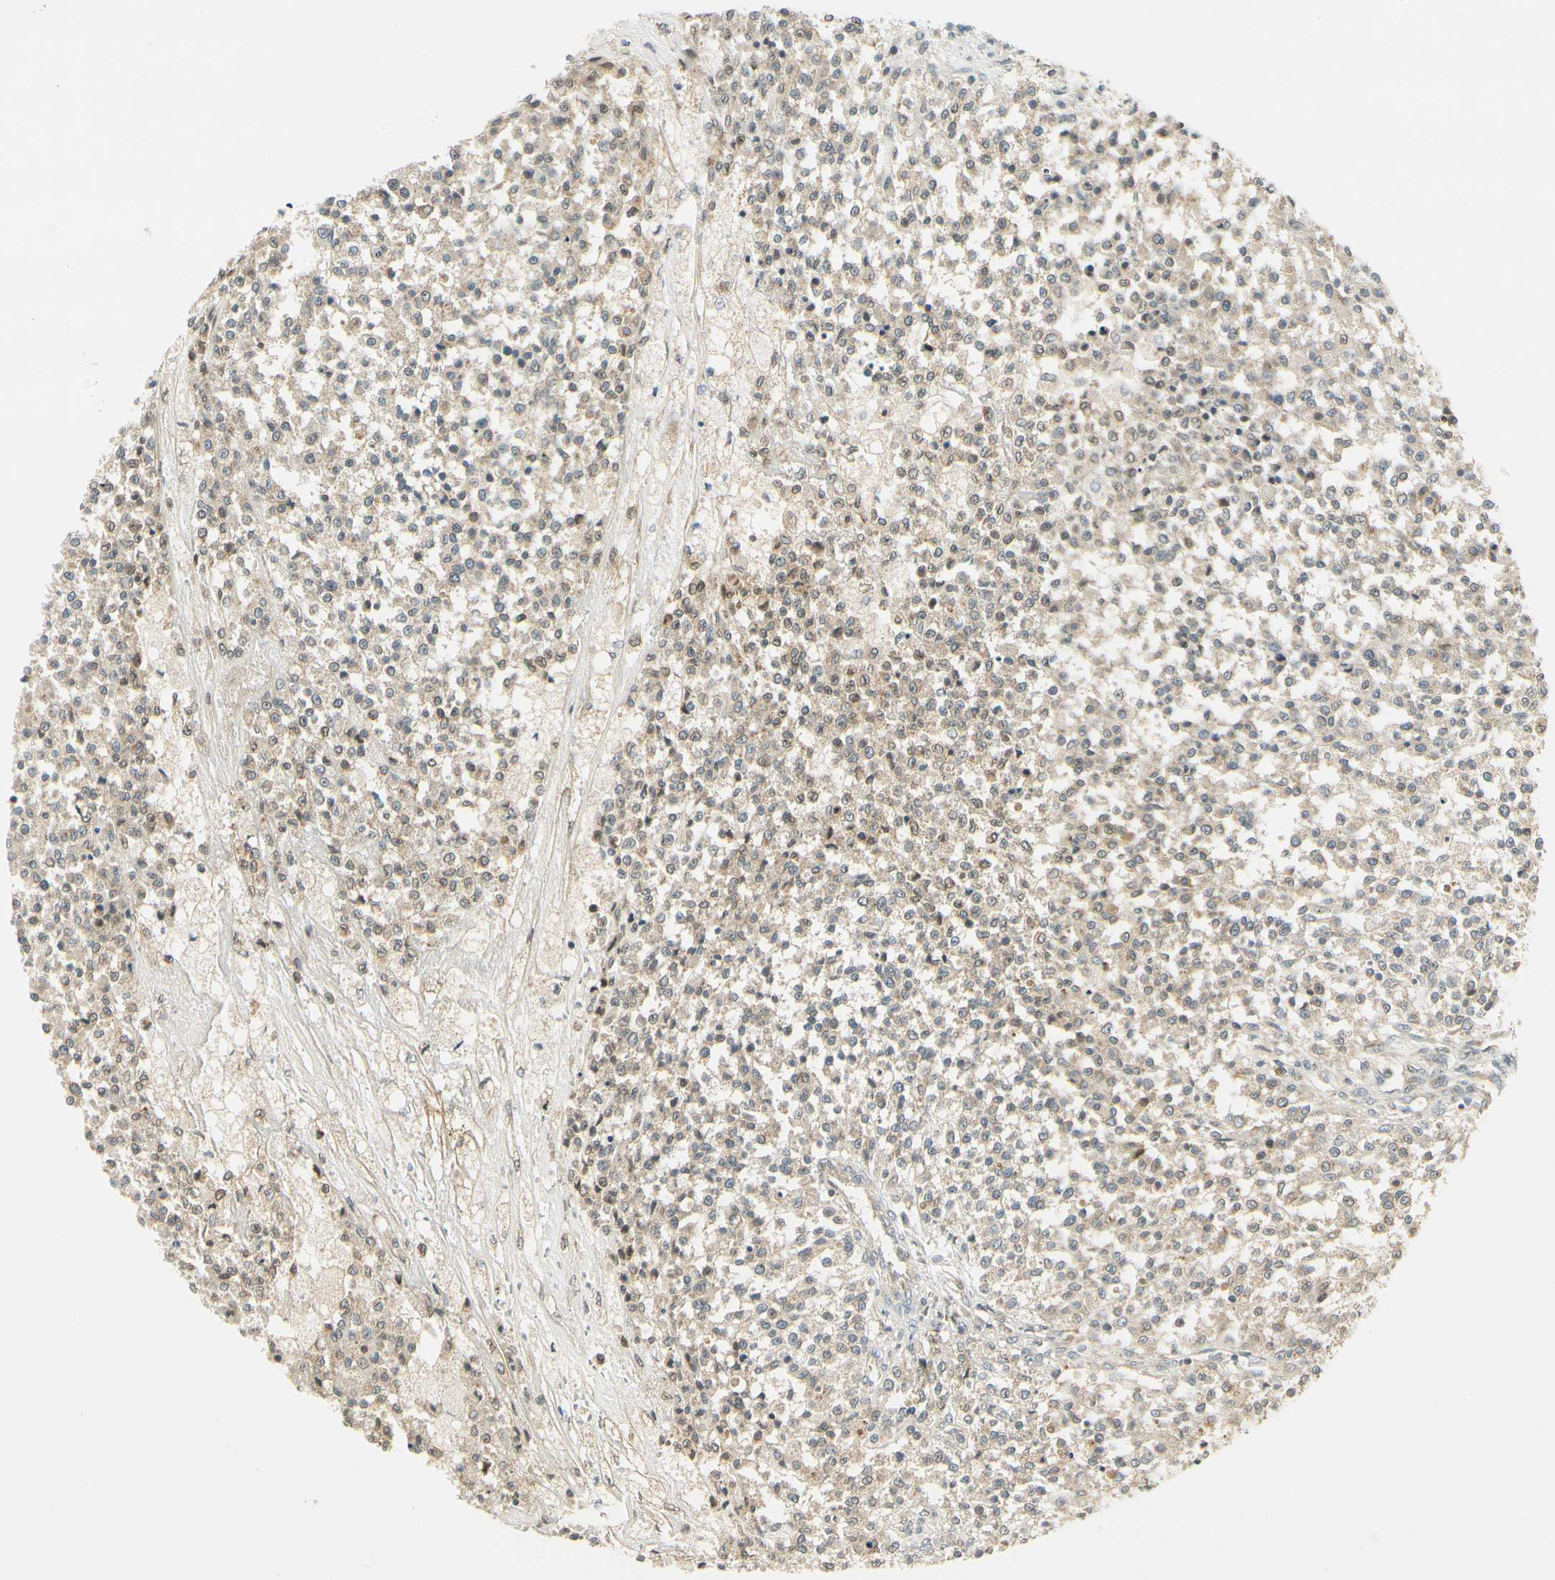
{"staining": {"intensity": "weak", "quantity": ">75%", "location": "cytoplasmic/membranous"}, "tissue": "testis cancer", "cell_type": "Tumor cells", "image_type": "cancer", "snomed": [{"axis": "morphology", "description": "Seminoma, NOS"}, {"axis": "topography", "description": "Testis"}], "caption": "Tumor cells demonstrate weak cytoplasmic/membranous expression in about >75% of cells in testis cancer (seminoma).", "gene": "BNIP1", "patient": {"sex": "male", "age": 59}}